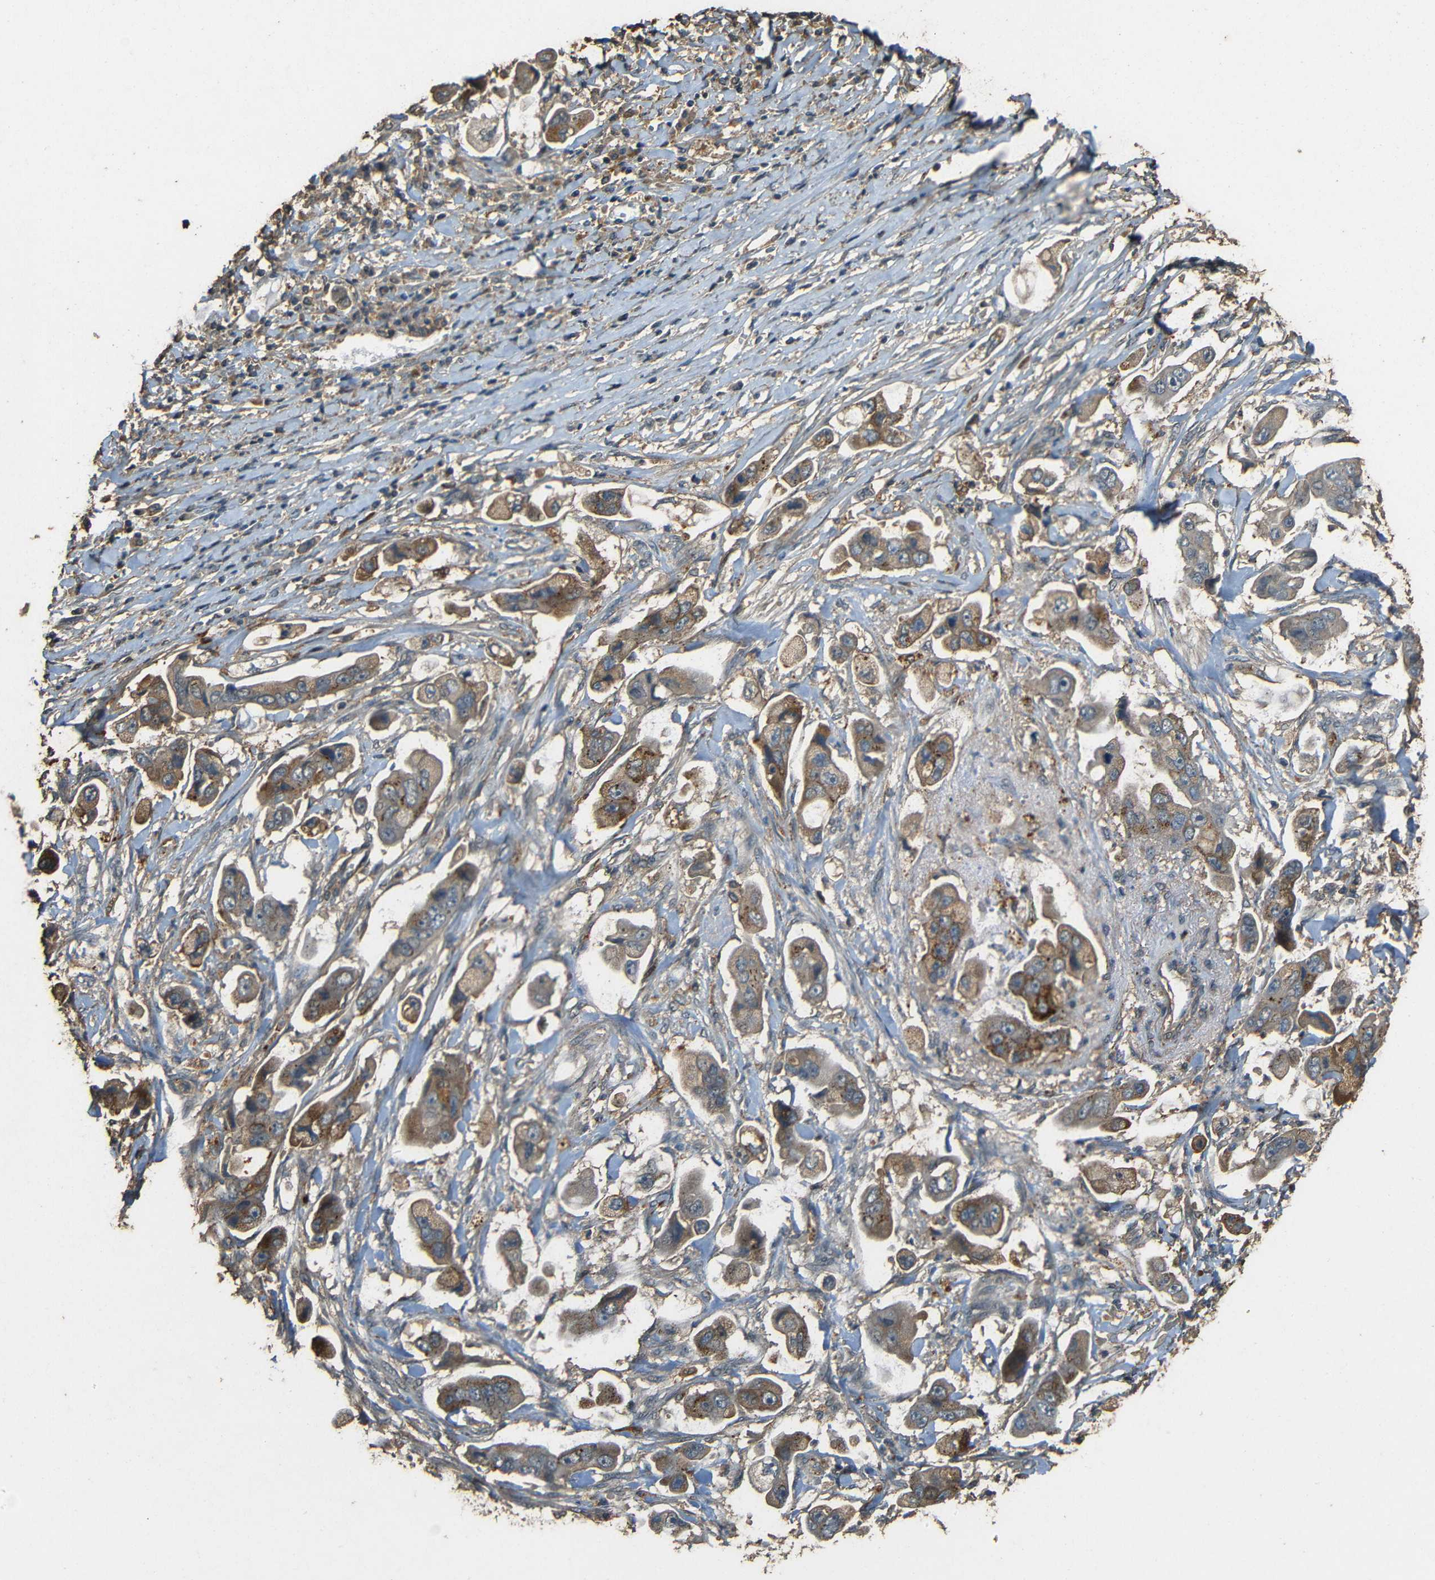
{"staining": {"intensity": "moderate", "quantity": "25%-75%", "location": "cytoplasmic/membranous"}, "tissue": "stomach cancer", "cell_type": "Tumor cells", "image_type": "cancer", "snomed": [{"axis": "morphology", "description": "Adenocarcinoma, NOS"}, {"axis": "topography", "description": "Stomach"}], "caption": "The image shows a brown stain indicating the presence of a protein in the cytoplasmic/membranous of tumor cells in stomach cancer. Immunohistochemistry (ihc) stains the protein in brown and the nuclei are stained blue.", "gene": "PDE5A", "patient": {"sex": "male", "age": 62}}